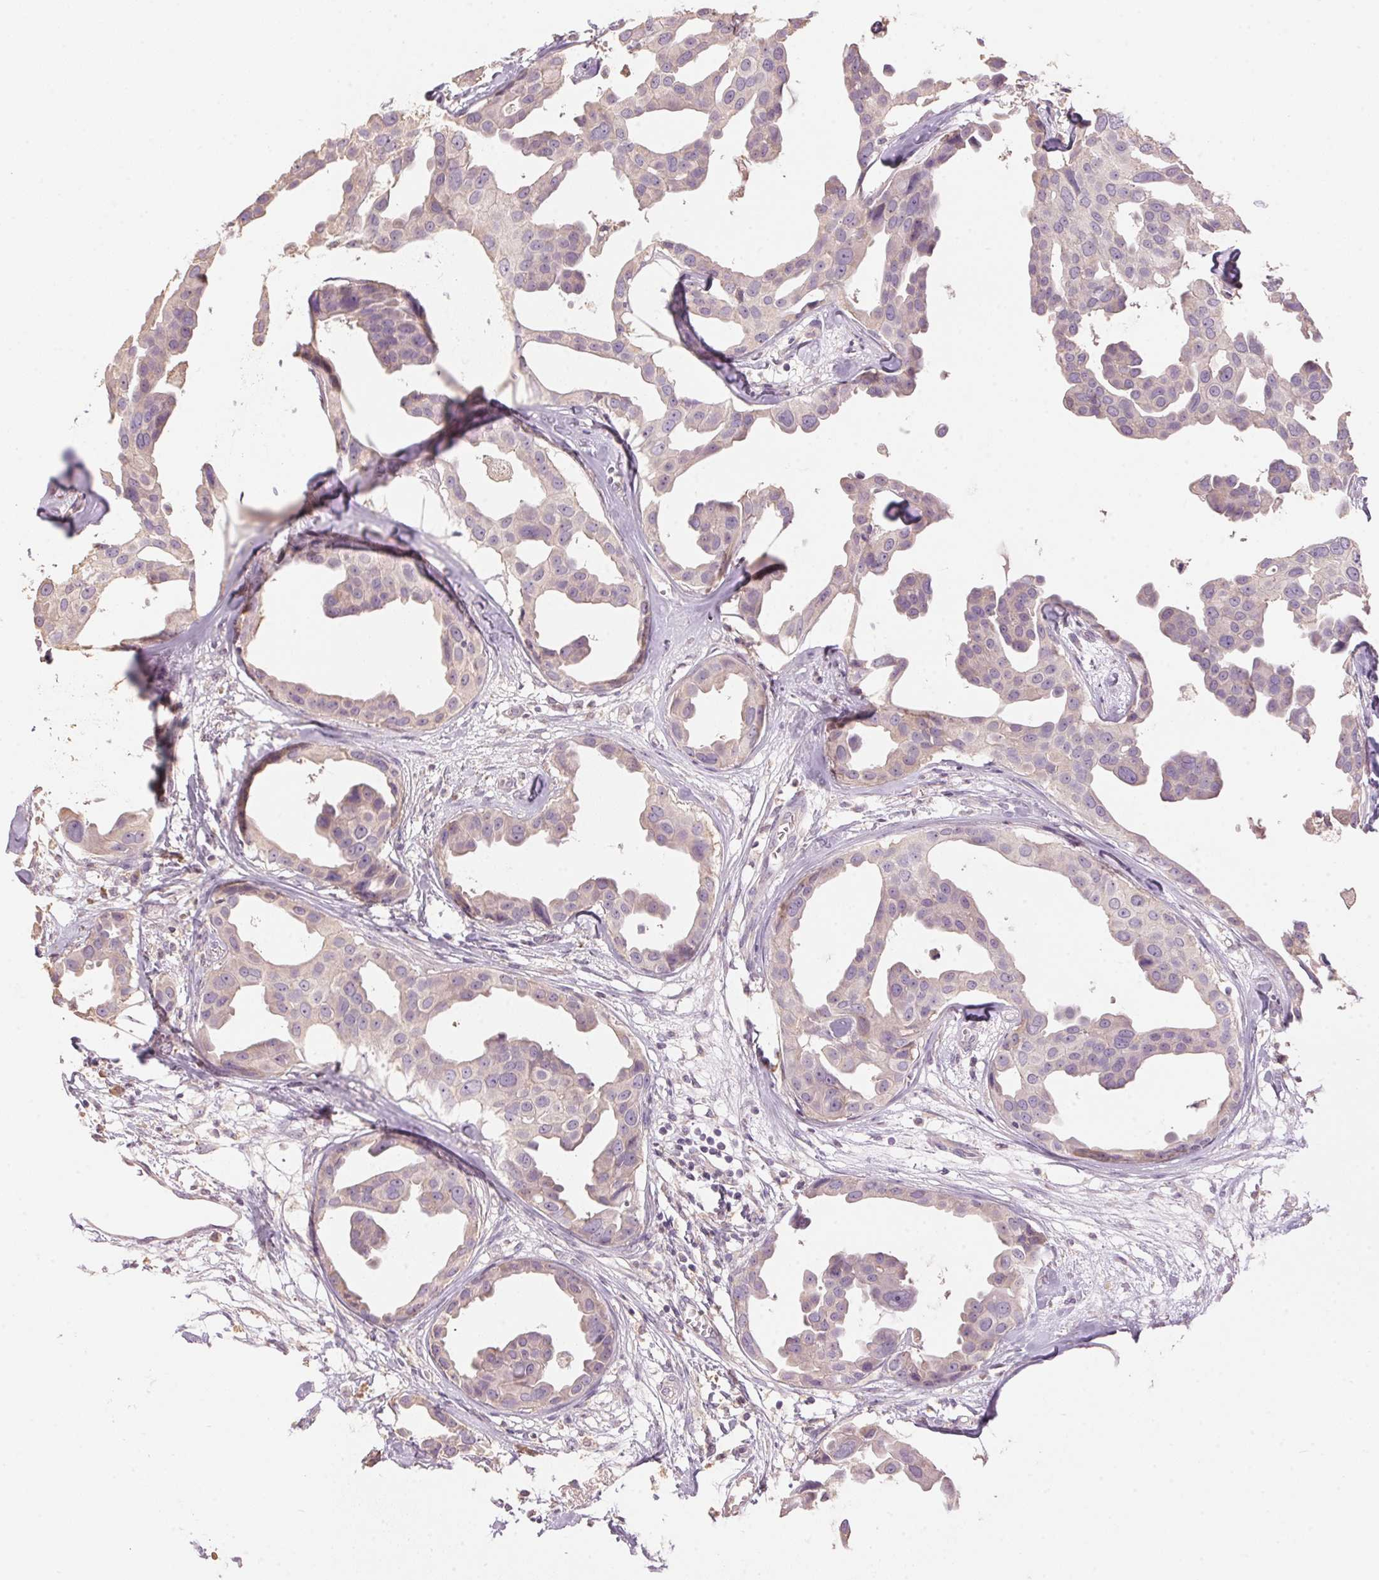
{"staining": {"intensity": "weak", "quantity": "<25%", "location": "cytoplasmic/membranous"}, "tissue": "breast cancer", "cell_type": "Tumor cells", "image_type": "cancer", "snomed": [{"axis": "morphology", "description": "Duct carcinoma"}, {"axis": "topography", "description": "Breast"}], "caption": "High power microscopy photomicrograph of an IHC image of breast intraductal carcinoma, revealing no significant positivity in tumor cells. (DAB (3,3'-diaminobenzidine) IHC, high magnification).", "gene": "LYZL6", "patient": {"sex": "female", "age": 38}}